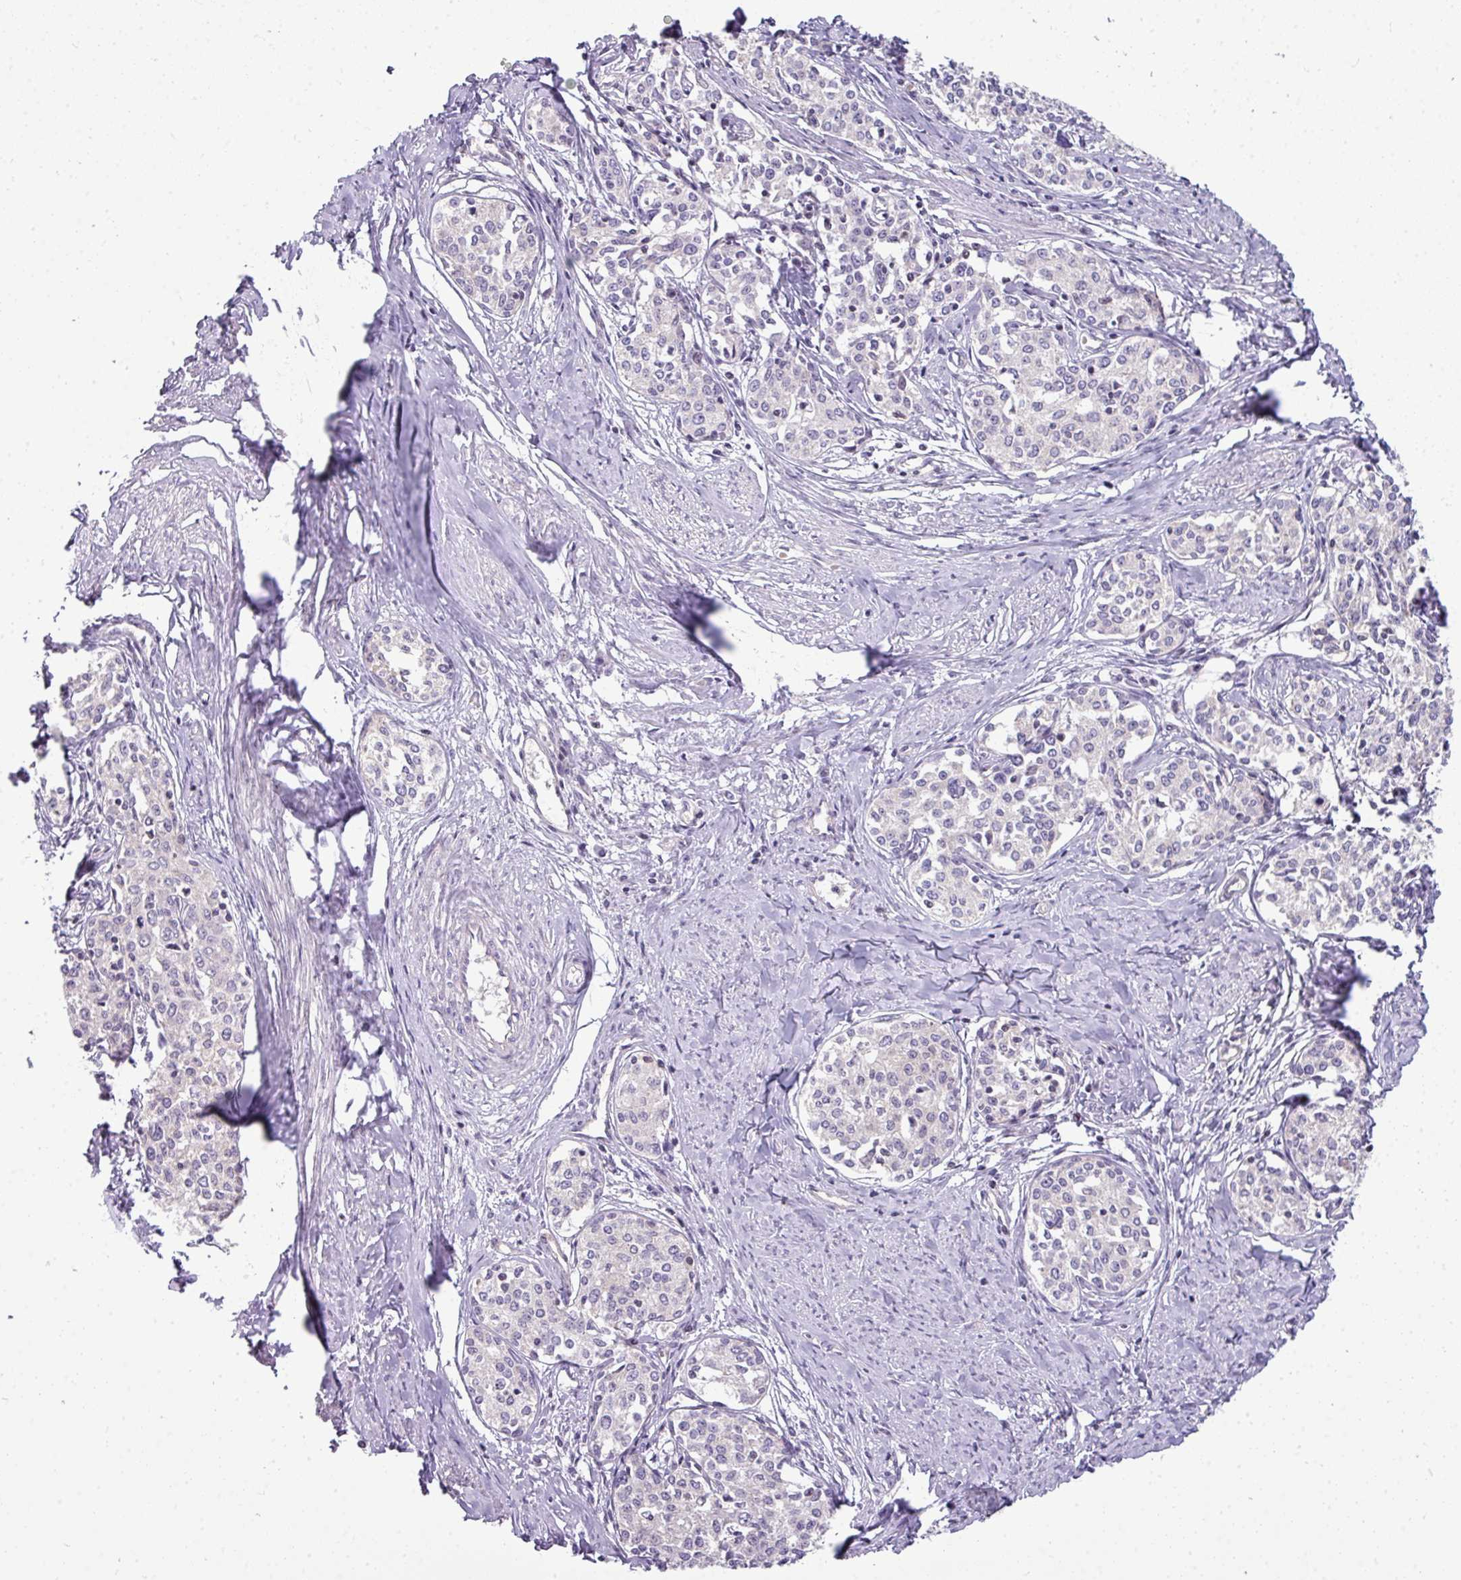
{"staining": {"intensity": "negative", "quantity": "none", "location": "none"}, "tissue": "cervical cancer", "cell_type": "Tumor cells", "image_type": "cancer", "snomed": [{"axis": "morphology", "description": "Squamous cell carcinoma, NOS"}, {"axis": "morphology", "description": "Adenocarcinoma, NOS"}, {"axis": "topography", "description": "Cervix"}], "caption": "Protein analysis of cervical cancer (squamous cell carcinoma) exhibits no significant positivity in tumor cells.", "gene": "STAT5A", "patient": {"sex": "female", "age": 52}}